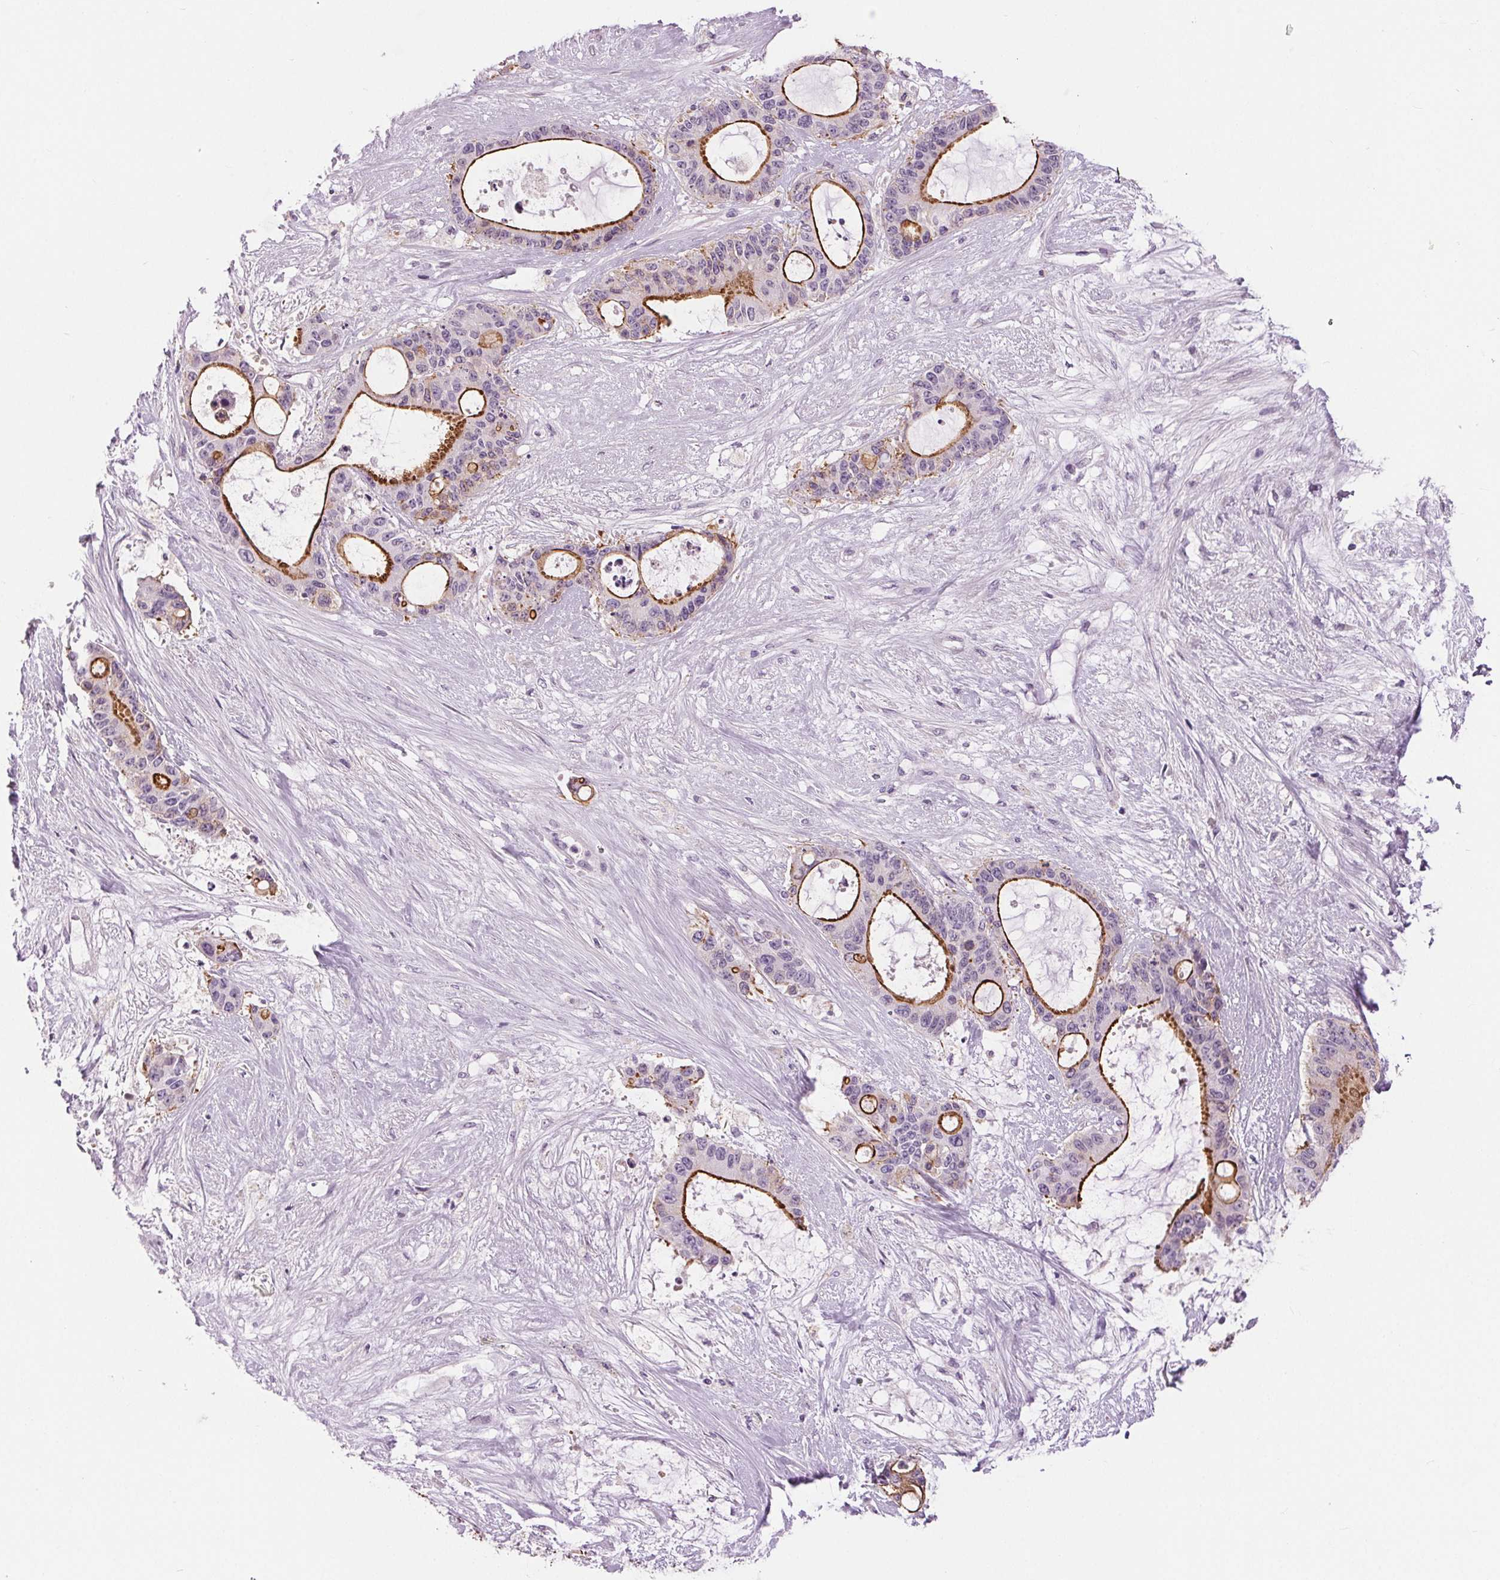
{"staining": {"intensity": "strong", "quantity": "25%-75%", "location": "cytoplasmic/membranous"}, "tissue": "liver cancer", "cell_type": "Tumor cells", "image_type": "cancer", "snomed": [{"axis": "morphology", "description": "Normal tissue, NOS"}, {"axis": "morphology", "description": "Cholangiocarcinoma"}, {"axis": "topography", "description": "Liver"}, {"axis": "topography", "description": "Peripheral nerve tissue"}], "caption": "Liver cholangiocarcinoma tissue shows strong cytoplasmic/membranous positivity in approximately 25%-75% of tumor cells", "gene": "MISP", "patient": {"sex": "female", "age": 73}}